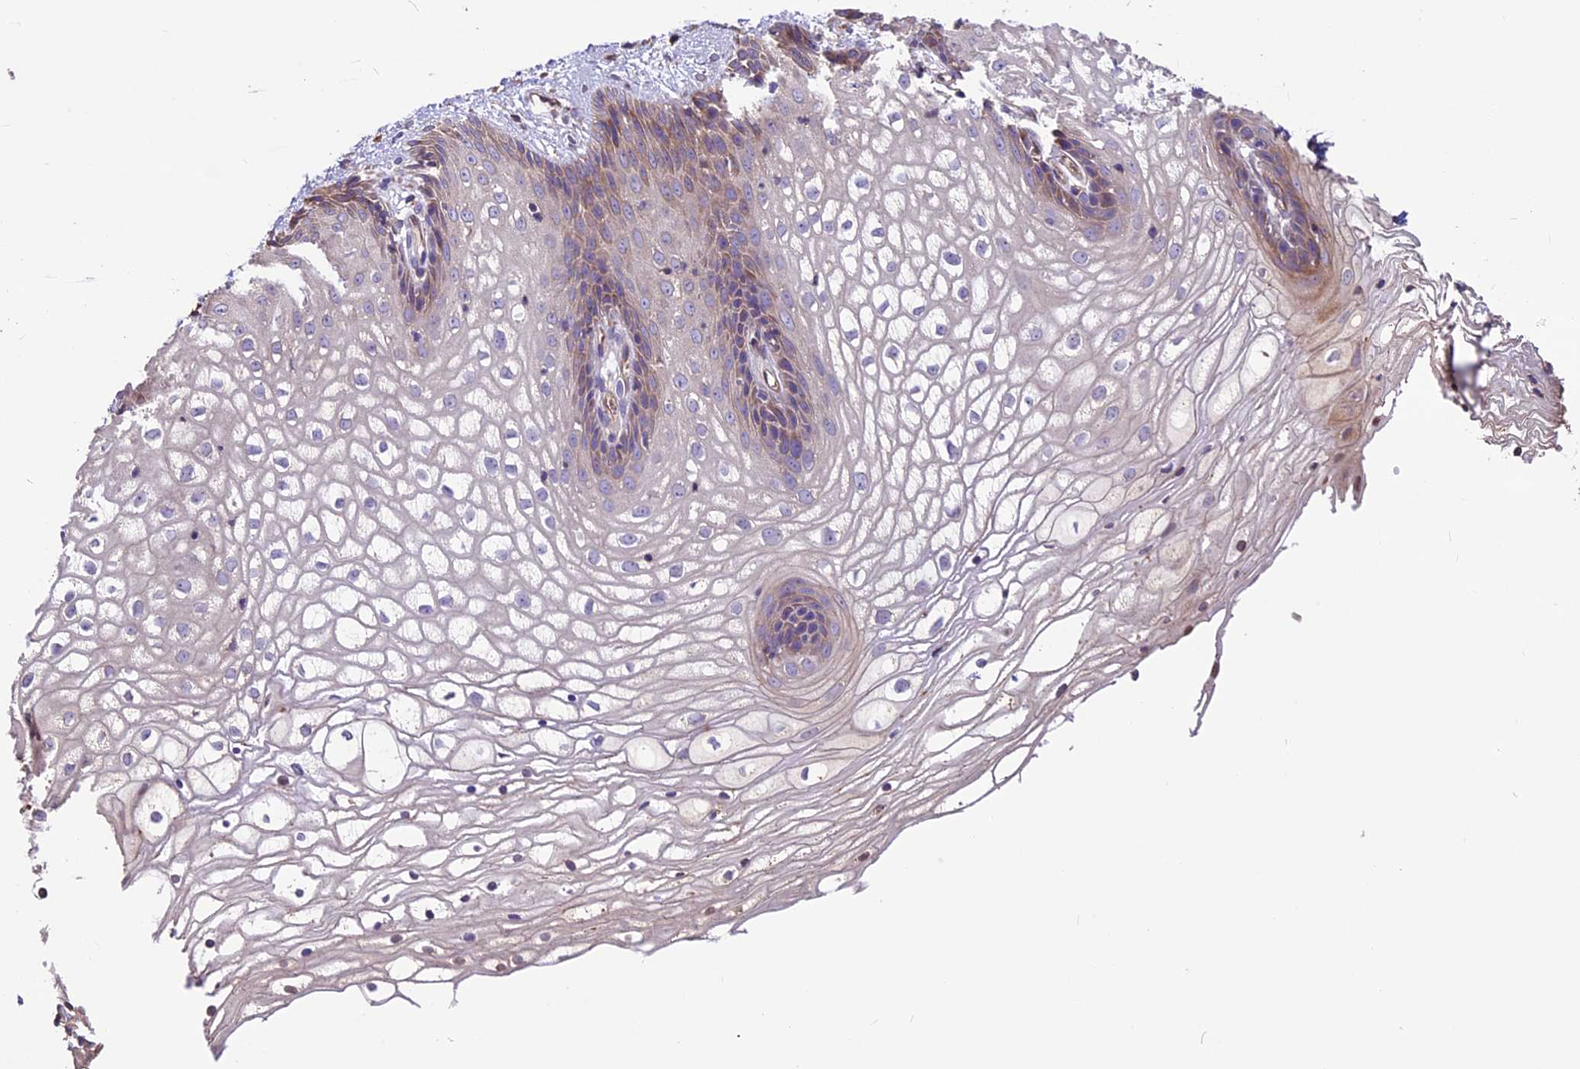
{"staining": {"intensity": "moderate", "quantity": "25%-75%", "location": "cytoplasmic/membranous"}, "tissue": "vagina", "cell_type": "Squamous epithelial cells", "image_type": "normal", "snomed": [{"axis": "morphology", "description": "Normal tissue, NOS"}, {"axis": "topography", "description": "Vagina"}], "caption": "Vagina stained with immunohistochemistry demonstrates moderate cytoplasmic/membranous staining in about 25%-75% of squamous epithelial cells.", "gene": "ANO3", "patient": {"sex": "female", "age": 34}}